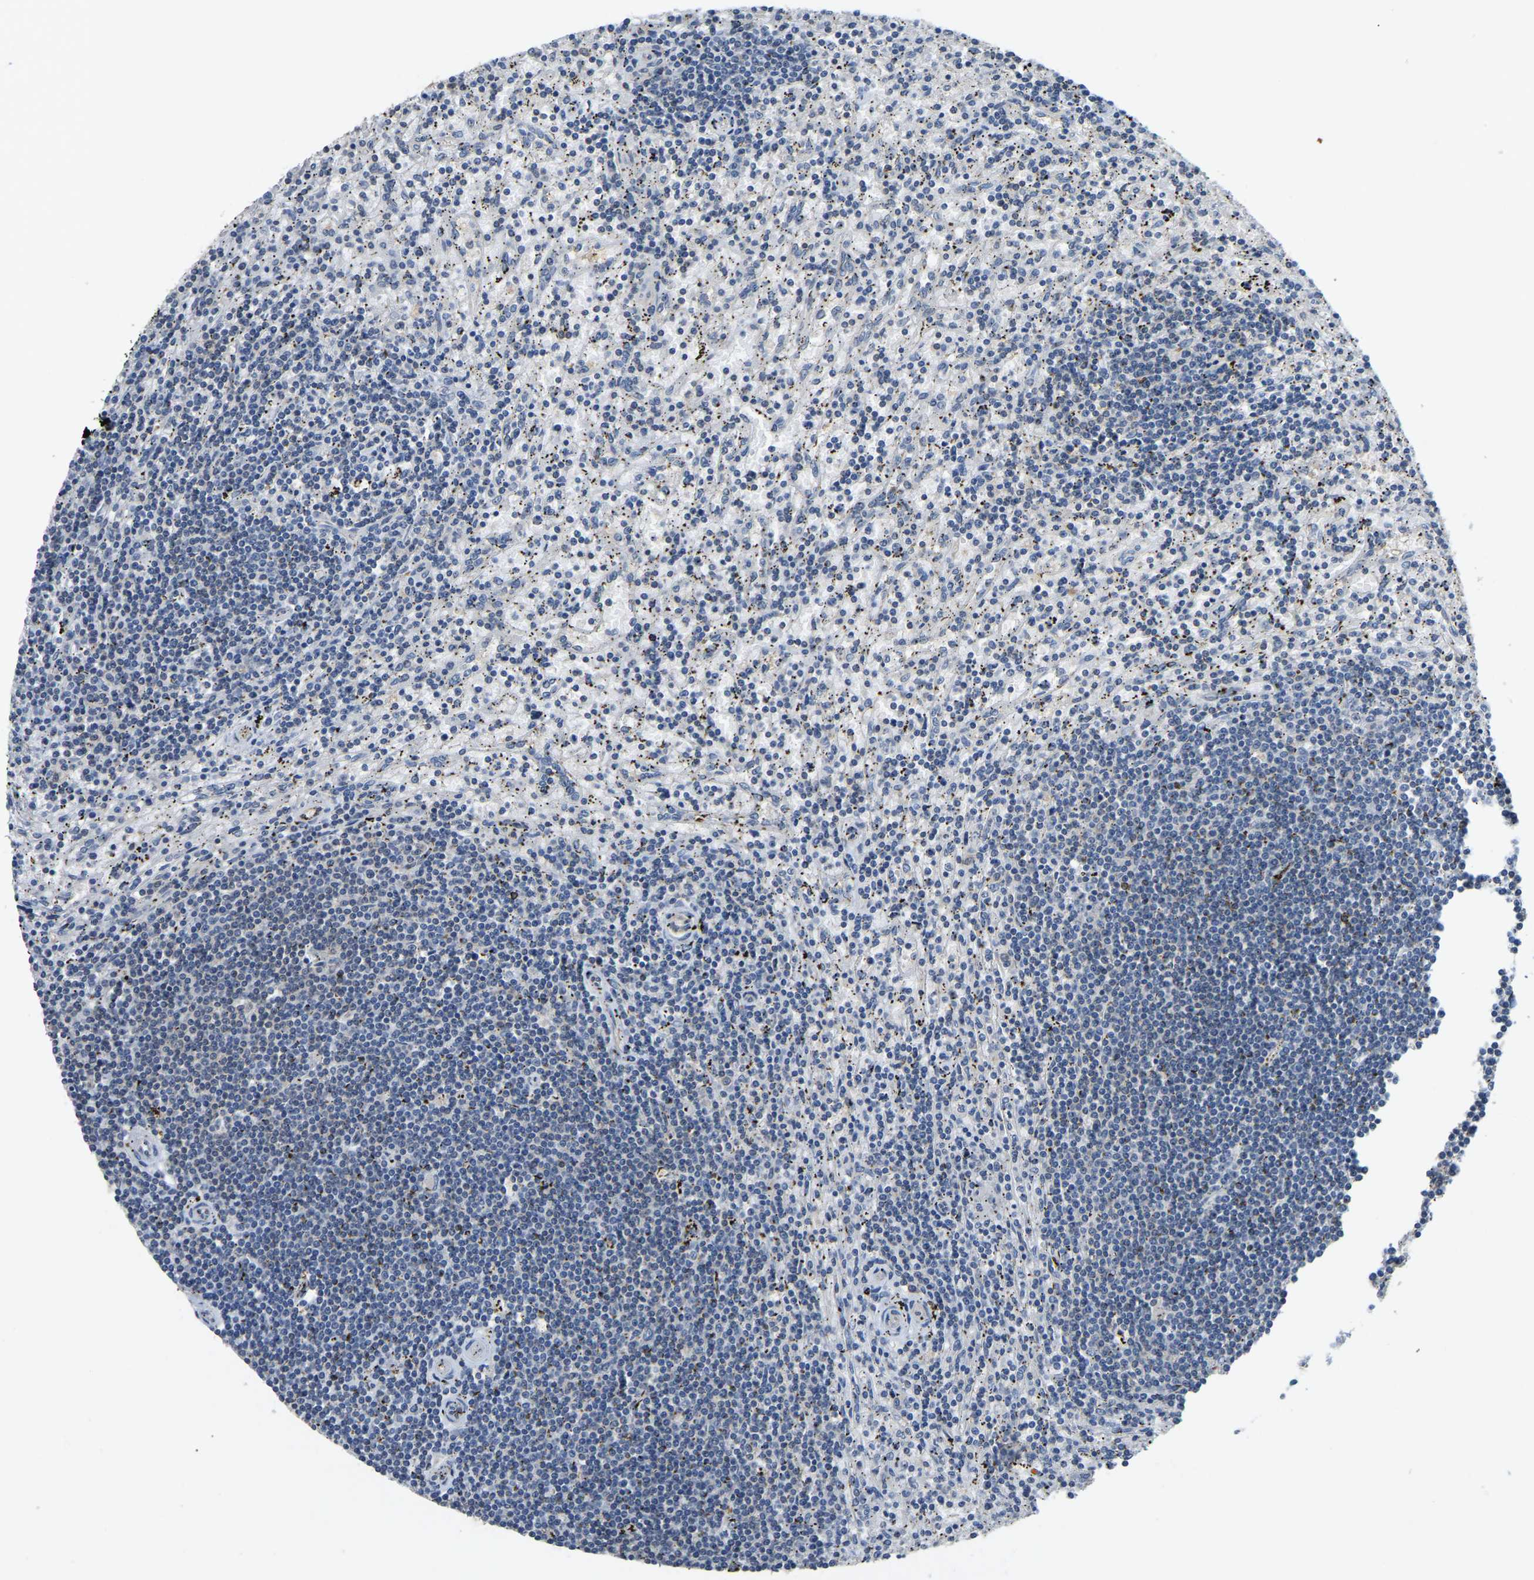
{"staining": {"intensity": "negative", "quantity": "none", "location": "none"}, "tissue": "lymphoma", "cell_type": "Tumor cells", "image_type": "cancer", "snomed": [{"axis": "morphology", "description": "Malignant lymphoma, non-Hodgkin's type, Low grade"}, {"axis": "topography", "description": "Spleen"}], "caption": "Immunohistochemistry micrograph of malignant lymphoma, non-Hodgkin's type (low-grade) stained for a protein (brown), which reveals no expression in tumor cells.", "gene": "AHNAK", "patient": {"sex": "male", "age": 76}}